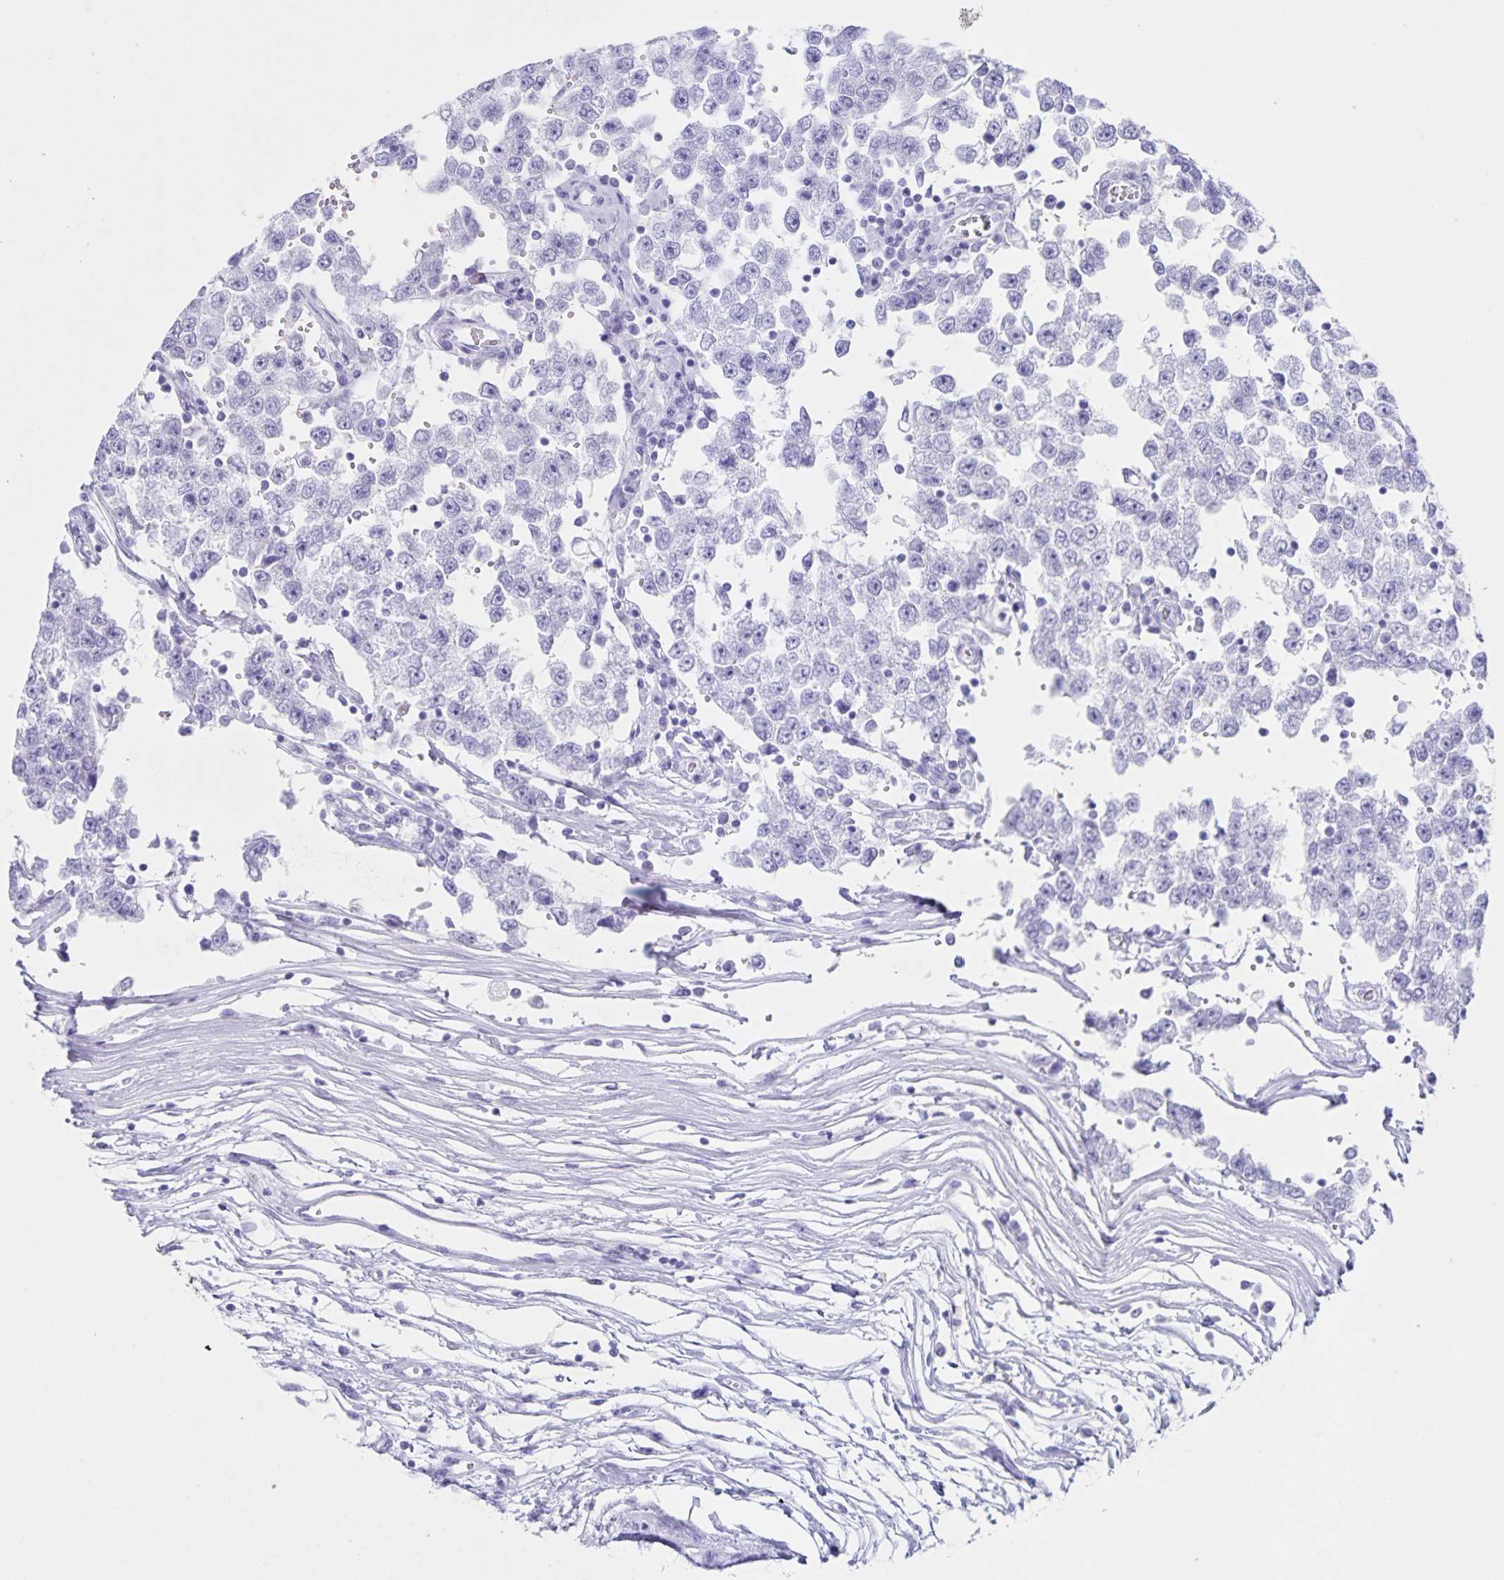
{"staining": {"intensity": "negative", "quantity": "none", "location": "none"}, "tissue": "testis cancer", "cell_type": "Tumor cells", "image_type": "cancer", "snomed": [{"axis": "morphology", "description": "Seminoma, NOS"}, {"axis": "topography", "description": "Testis"}], "caption": "Tumor cells show no significant protein staining in seminoma (testis).", "gene": "C12orf56", "patient": {"sex": "male", "age": 34}}